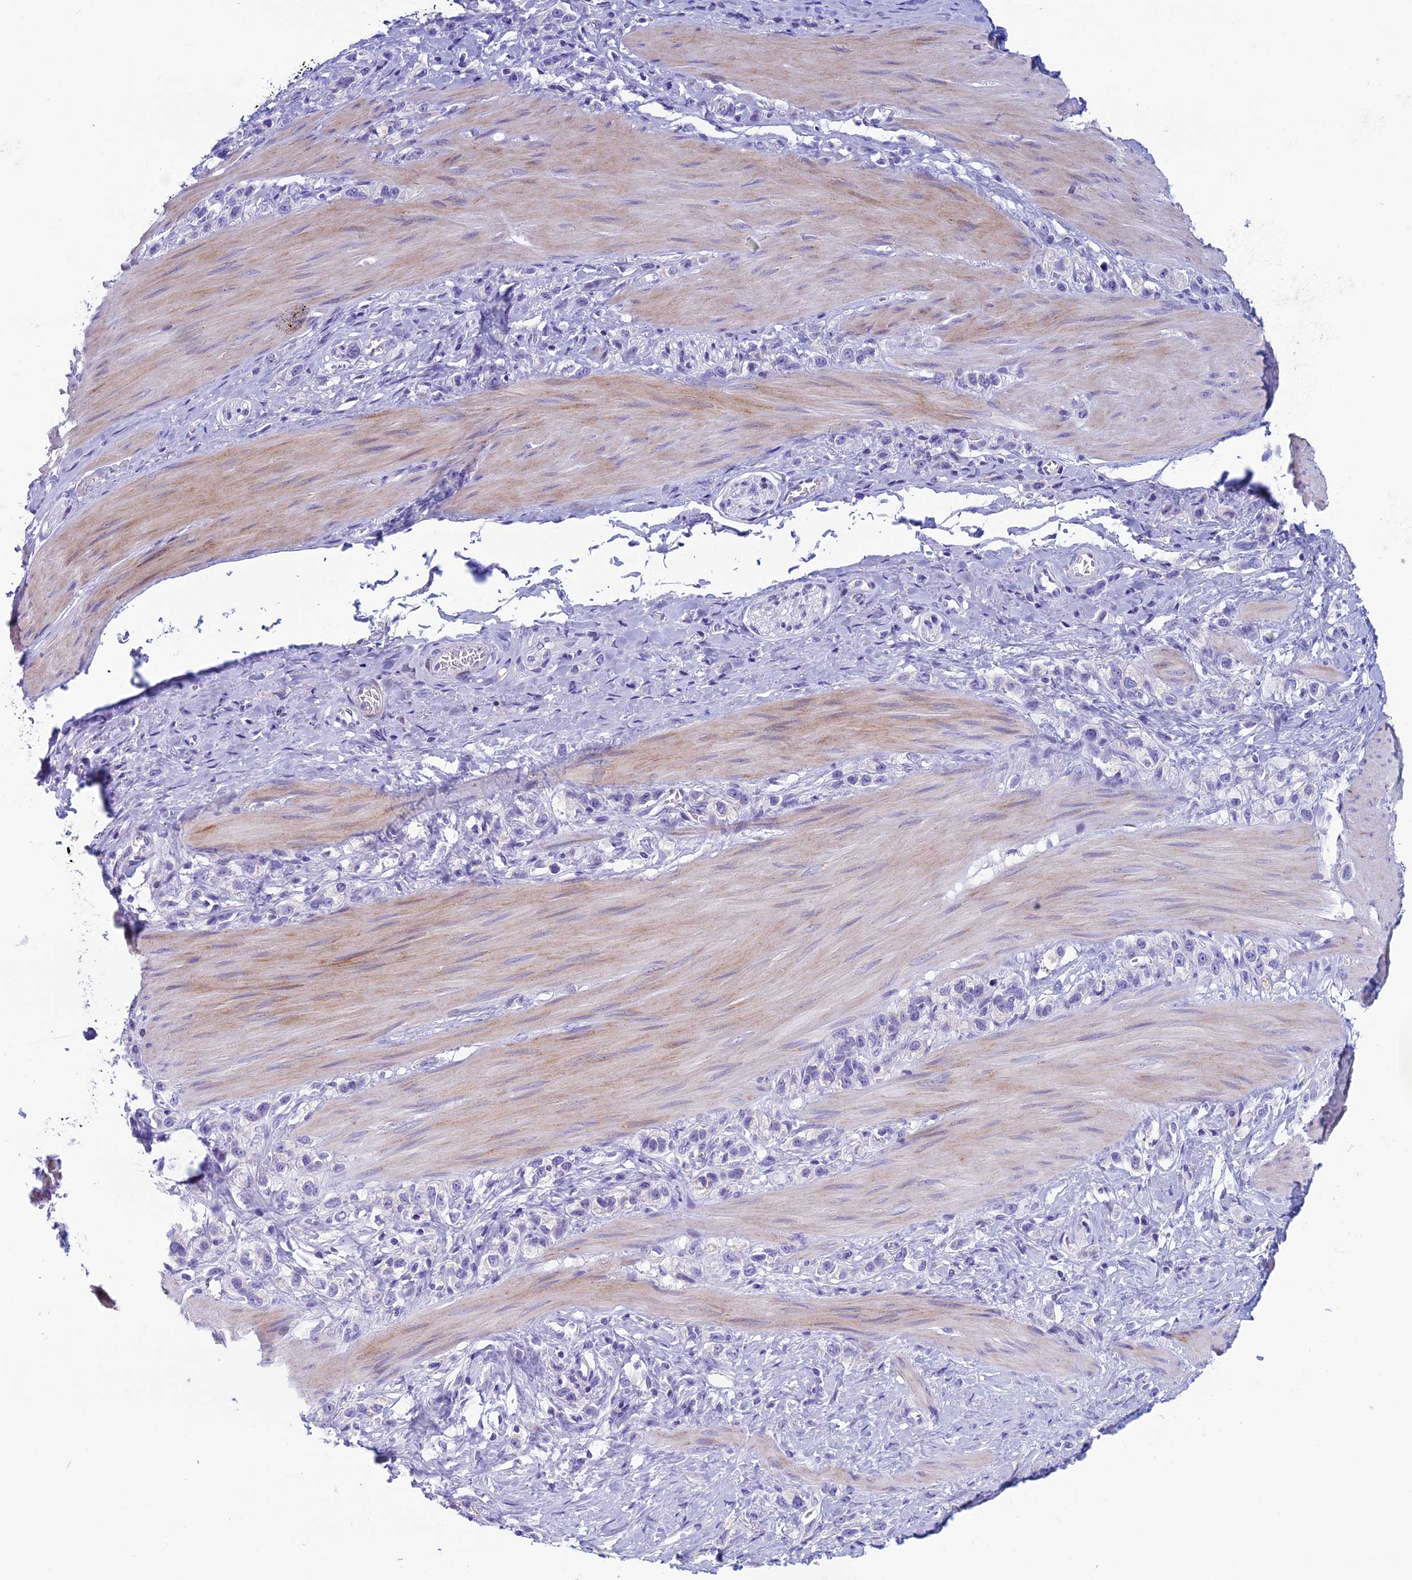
{"staining": {"intensity": "negative", "quantity": "none", "location": "none"}, "tissue": "stomach cancer", "cell_type": "Tumor cells", "image_type": "cancer", "snomed": [{"axis": "morphology", "description": "Adenocarcinoma, NOS"}, {"axis": "topography", "description": "Stomach"}], "caption": "Human stomach adenocarcinoma stained for a protein using immunohistochemistry (IHC) displays no positivity in tumor cells.", "gene": "ZNF563", "patient": {"sex": "female", "age": 65}}